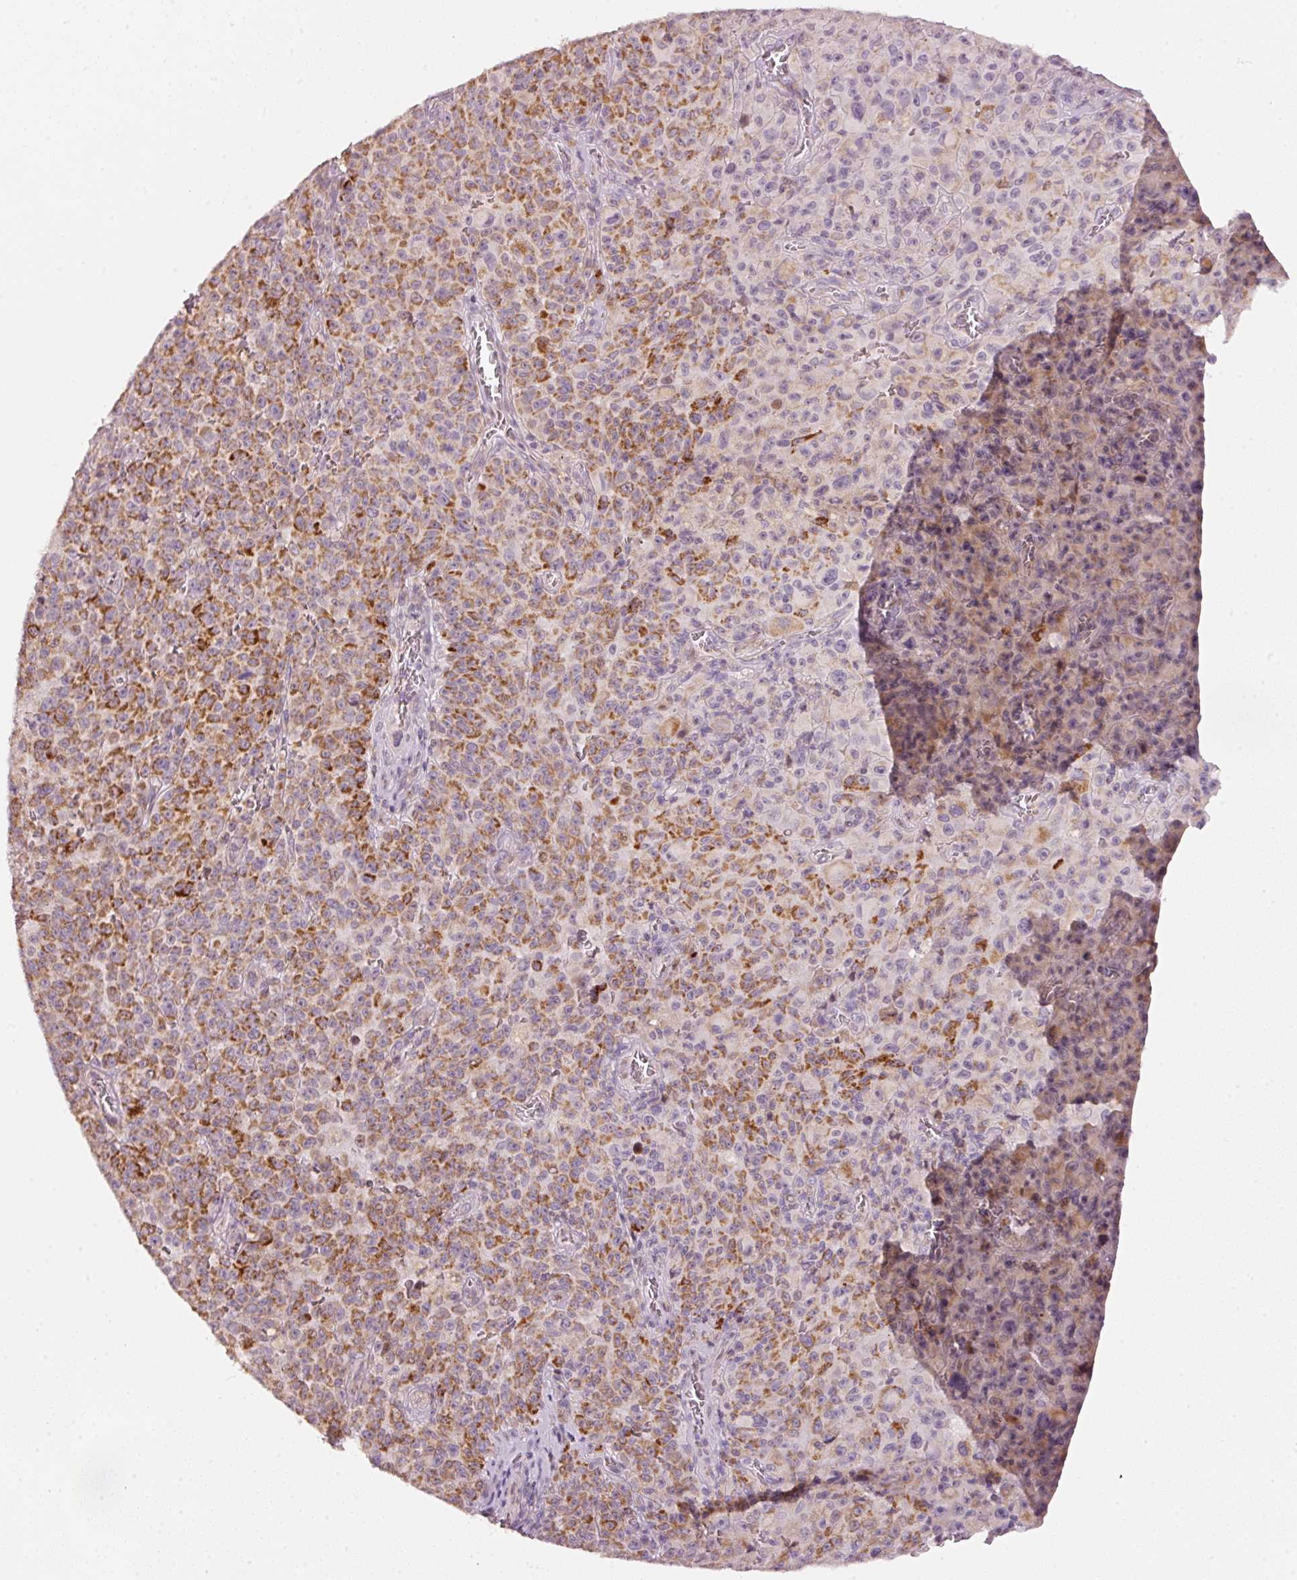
{"staining": {"intensity": "moderate", "quantity": "25%-75%", "location": "cytoplasmic/membranous"}, "tissue": "melanoma", "cell_type": "Tumor cells", "image_type": "cancer", "snomed": [{"axis": "morphology", "description": "Malignant melanoma, NOS"}, {"axis": "topography", "description": "Skin"}], "caption": "Protein expression analysis of melanoma reveals moderate cytoplasmic/membranous positivity in approximately 25%-75% of tumor cells.", "gene": "TOB2", "patient": {"sex": "female", "age": 82}}